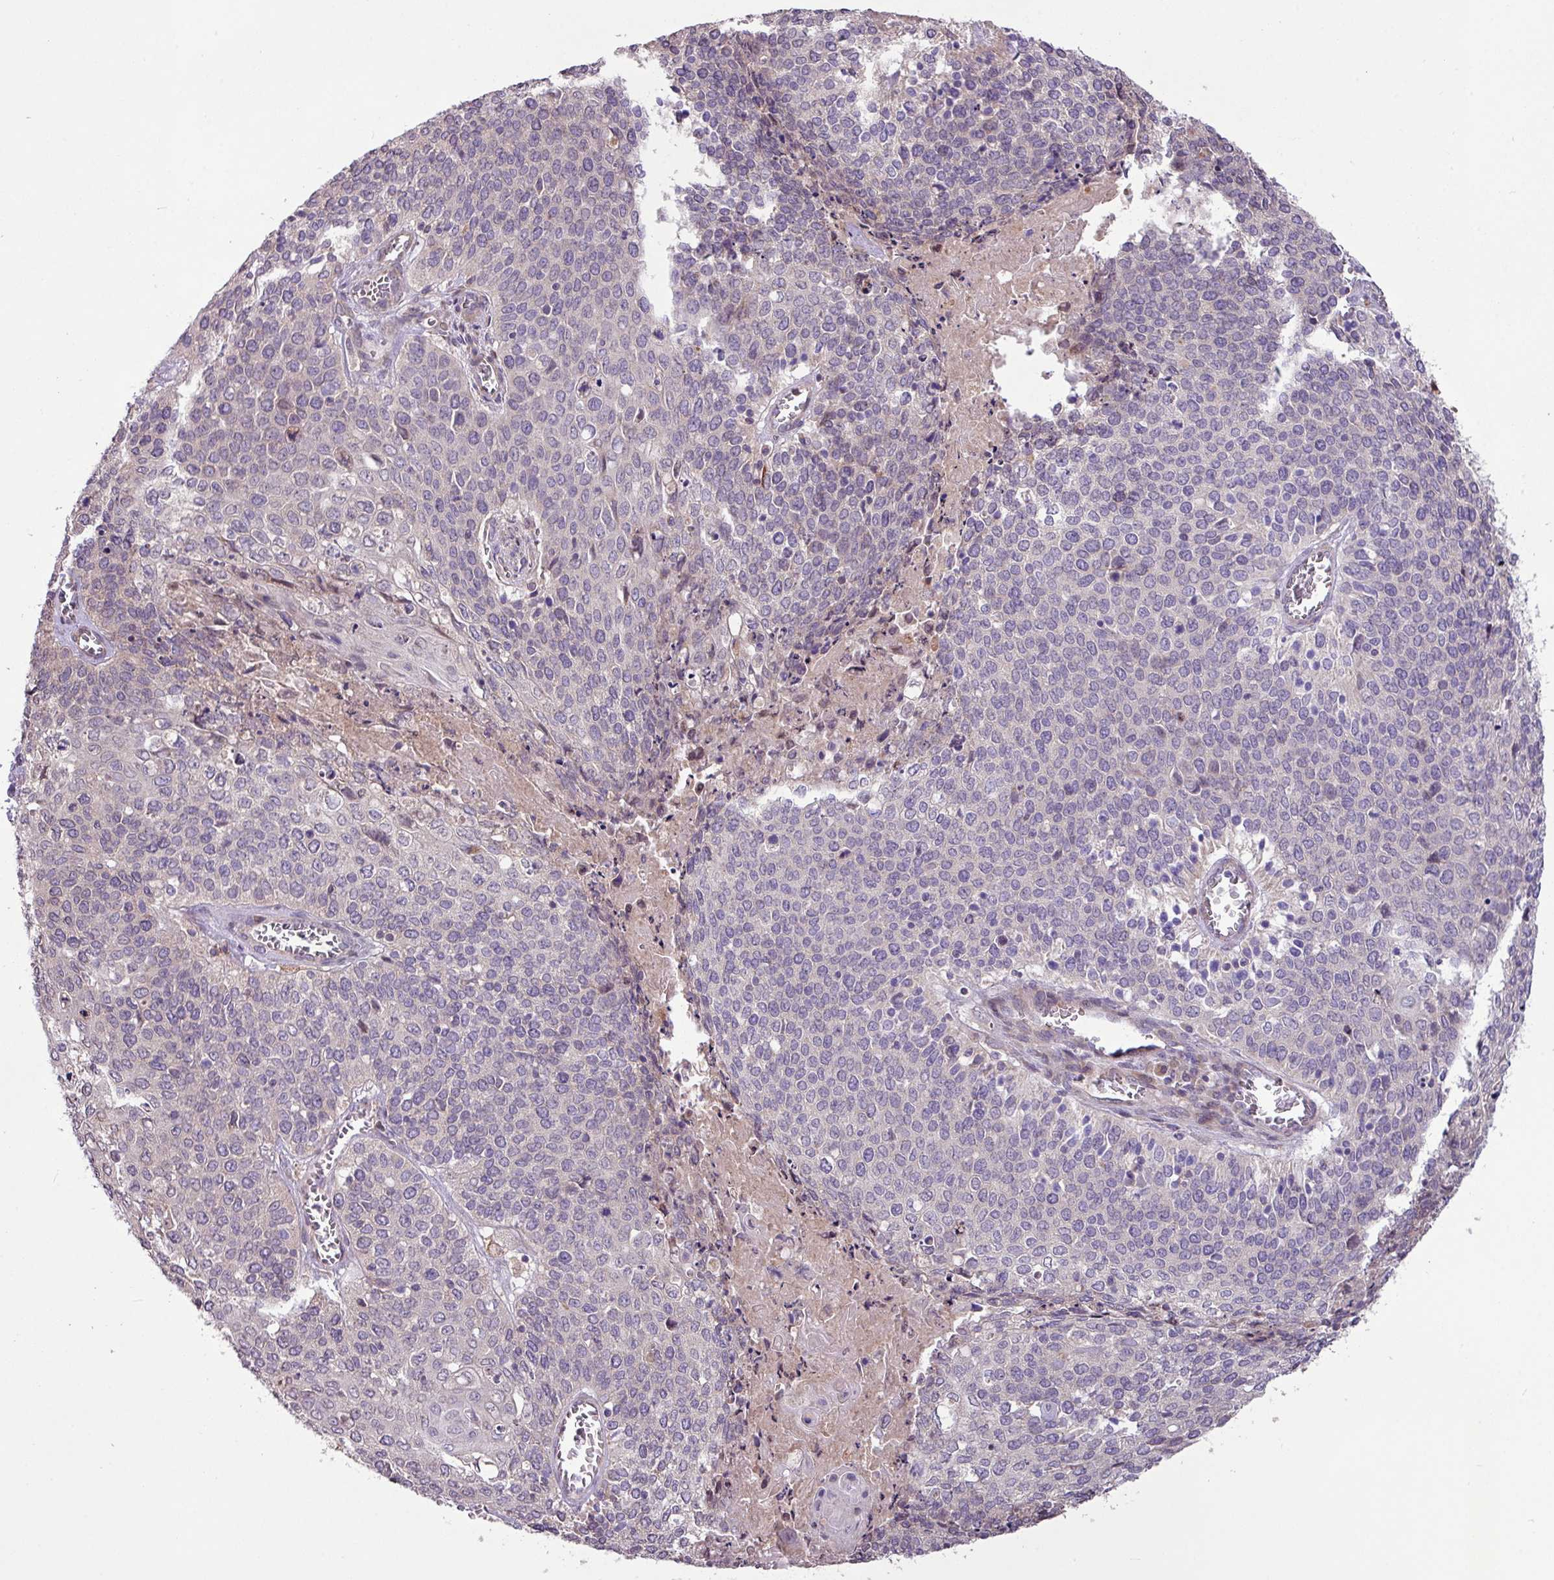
{"staining": {"intensity": "negative", "quantity": "none", "location": "none"}, "tissue": "cervical cancer", "cell_type": "Tumor cells", "image_type": "cancer", "snomed": [{"axis": "morphology", "description": "Squamous cell carcinoma, NOS"}, {"axis": "topography", "description": "Cervix"}], "caption": "This is an immunohistochemistry micrograph of human cervical cancer. There is no positivity in tumor cells.", "gene": "ARHGEF25", "patient": {"sex": "female", "age": 39}}